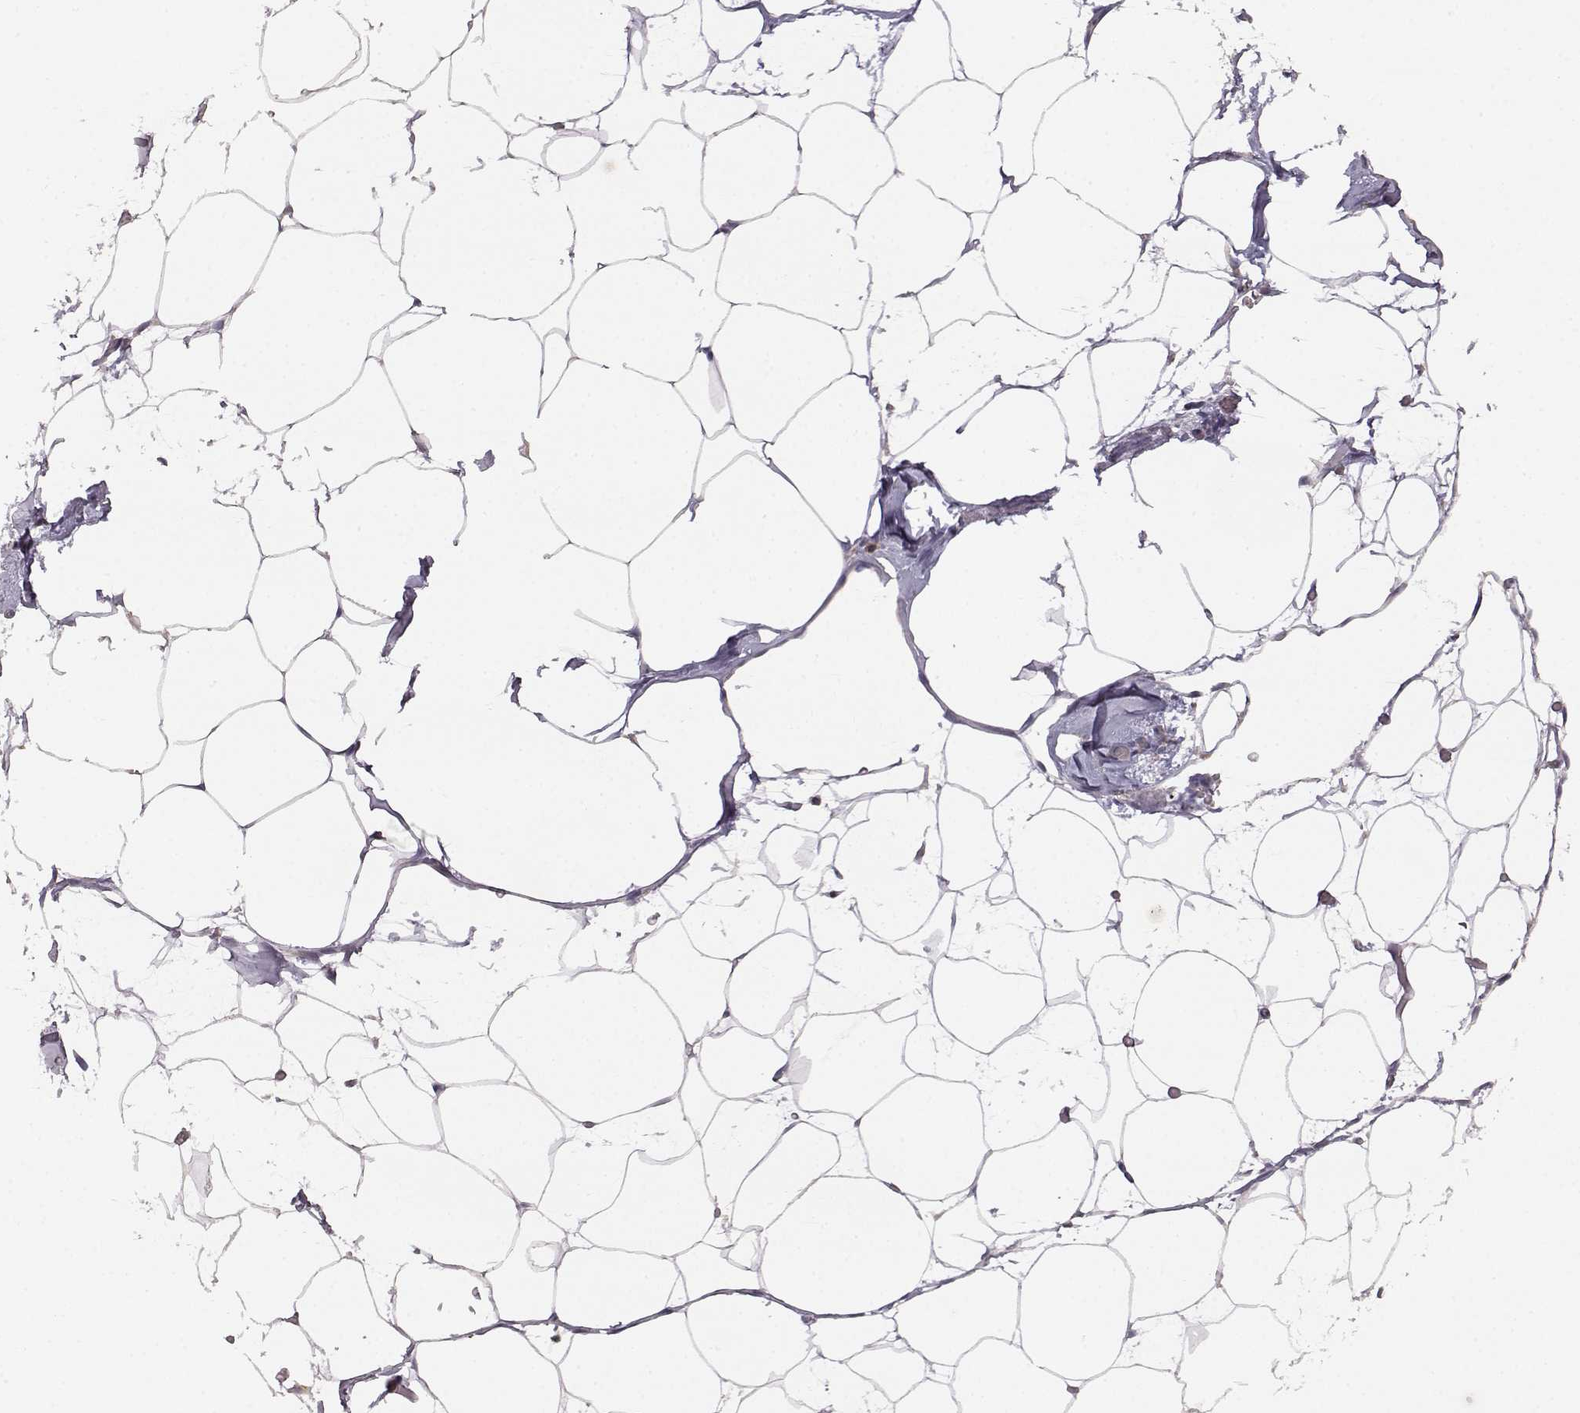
{"staining": {"intensity": "negative", "quantity": "none", "location": "none"}, "tissue": "adipose tissue", "cell_type": "Adipocytes", "image_type": "normal", "snomed": [{"axis": "morphology", "description": "Normal tissue, NOS"}, {"axis": "topography", "description": "Adipose tissue"}], "caption": "The image shows no significant positivity in adipocytes of adipose tissue.", "gene": "DDC", "patient": {"sex": "male", "age": 57}}